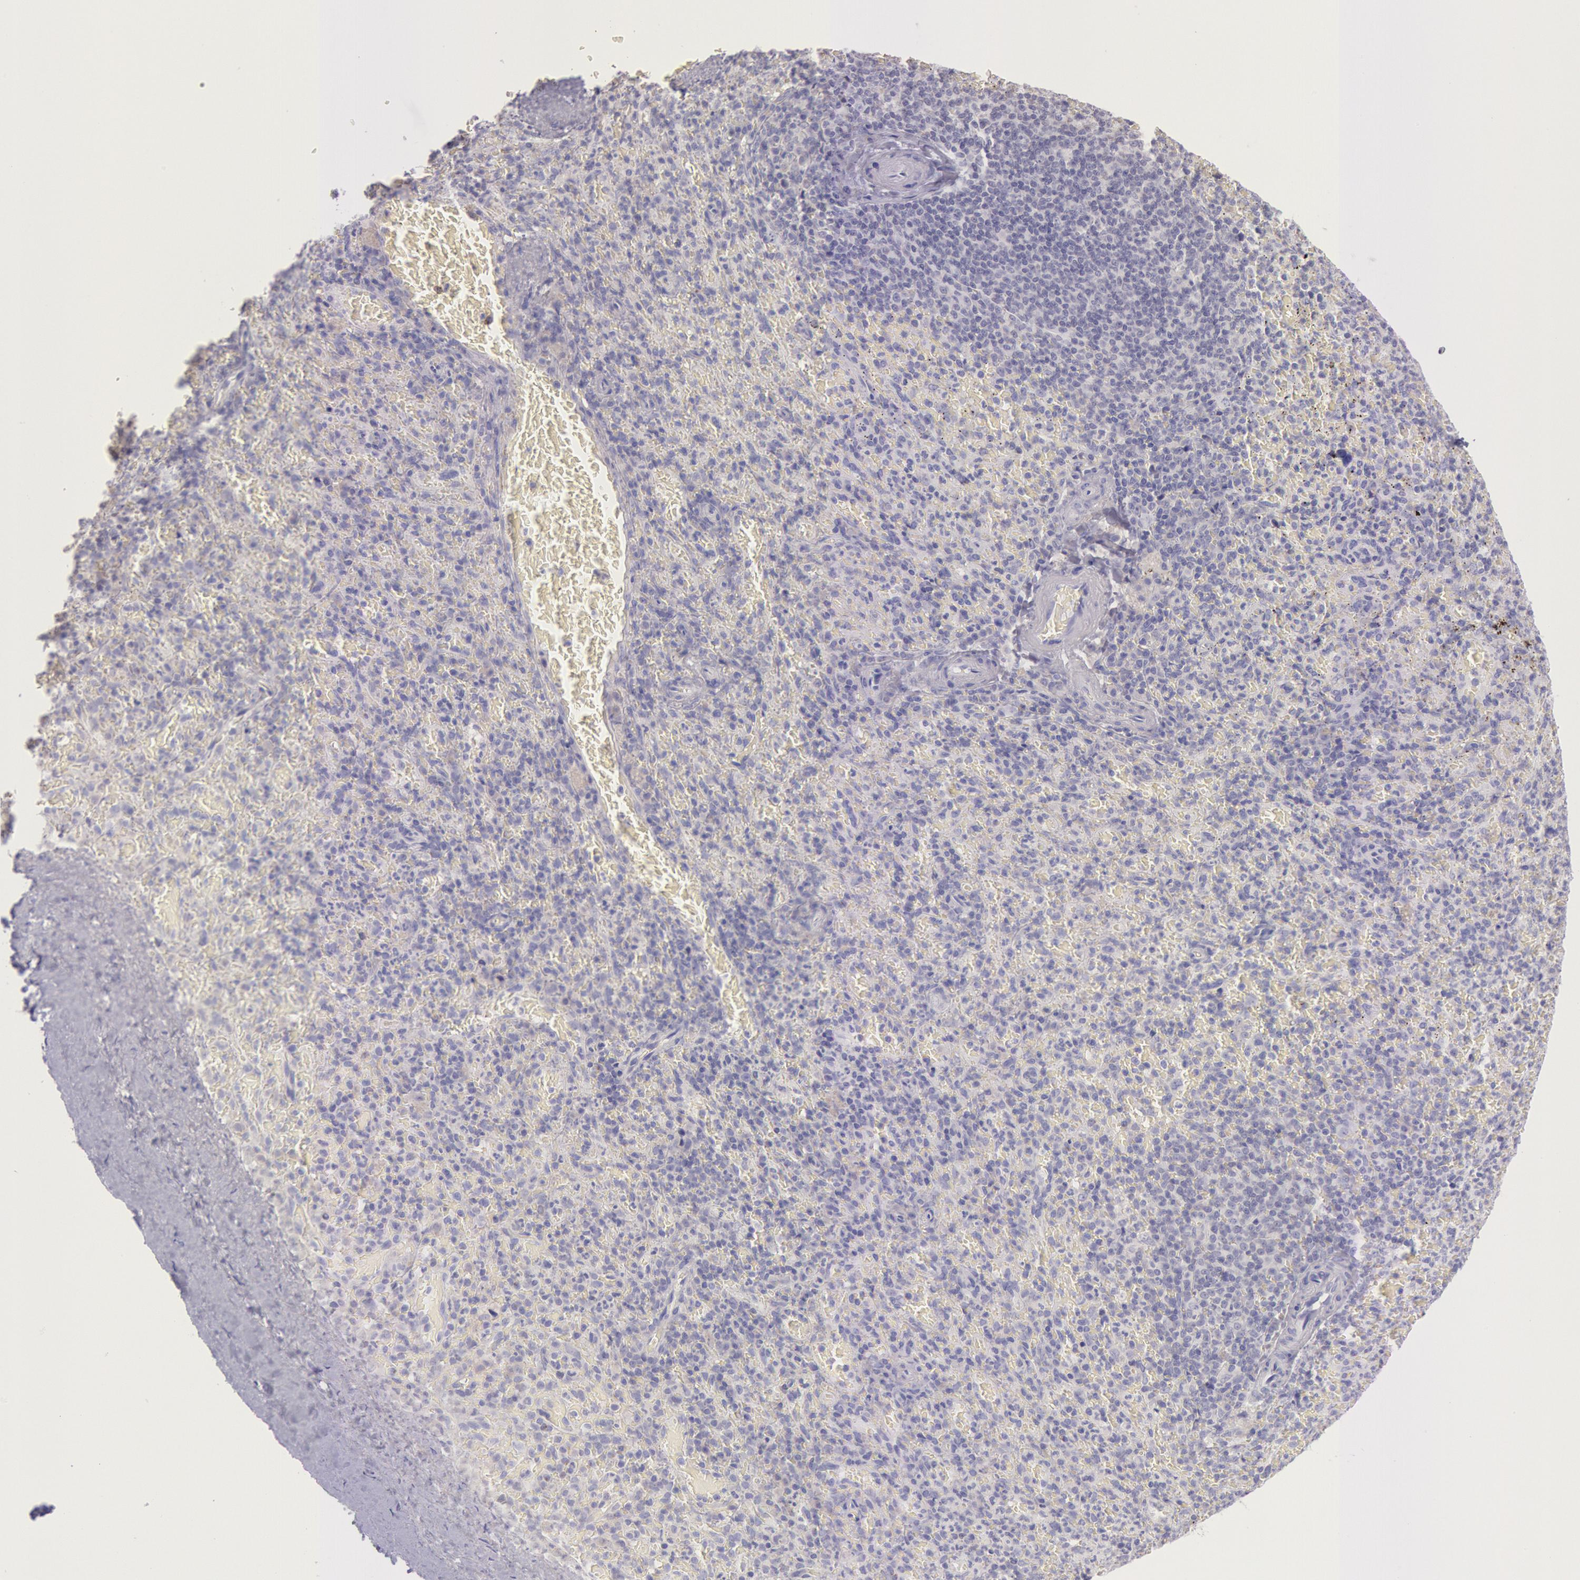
{"staining": {"intensity": "negative", "quantity": "none", "location": "none"}, "tissue": "spleen", "cell_type": "Cells in red pulp", "image_type": "normal", "snomed": [{"axis": "morphology", "description": "Normal tissue, NOS"}, {"axis": "topography", "description": "Spleen"}], "caption": "Benign spleen was stained to show a protein in brown. There is no significant expression in cells in red pulp. (IHC, brightfield microscopy, high magnification).", "gene": "MYH1", "patient": {"sex": "female", "age": 50}}